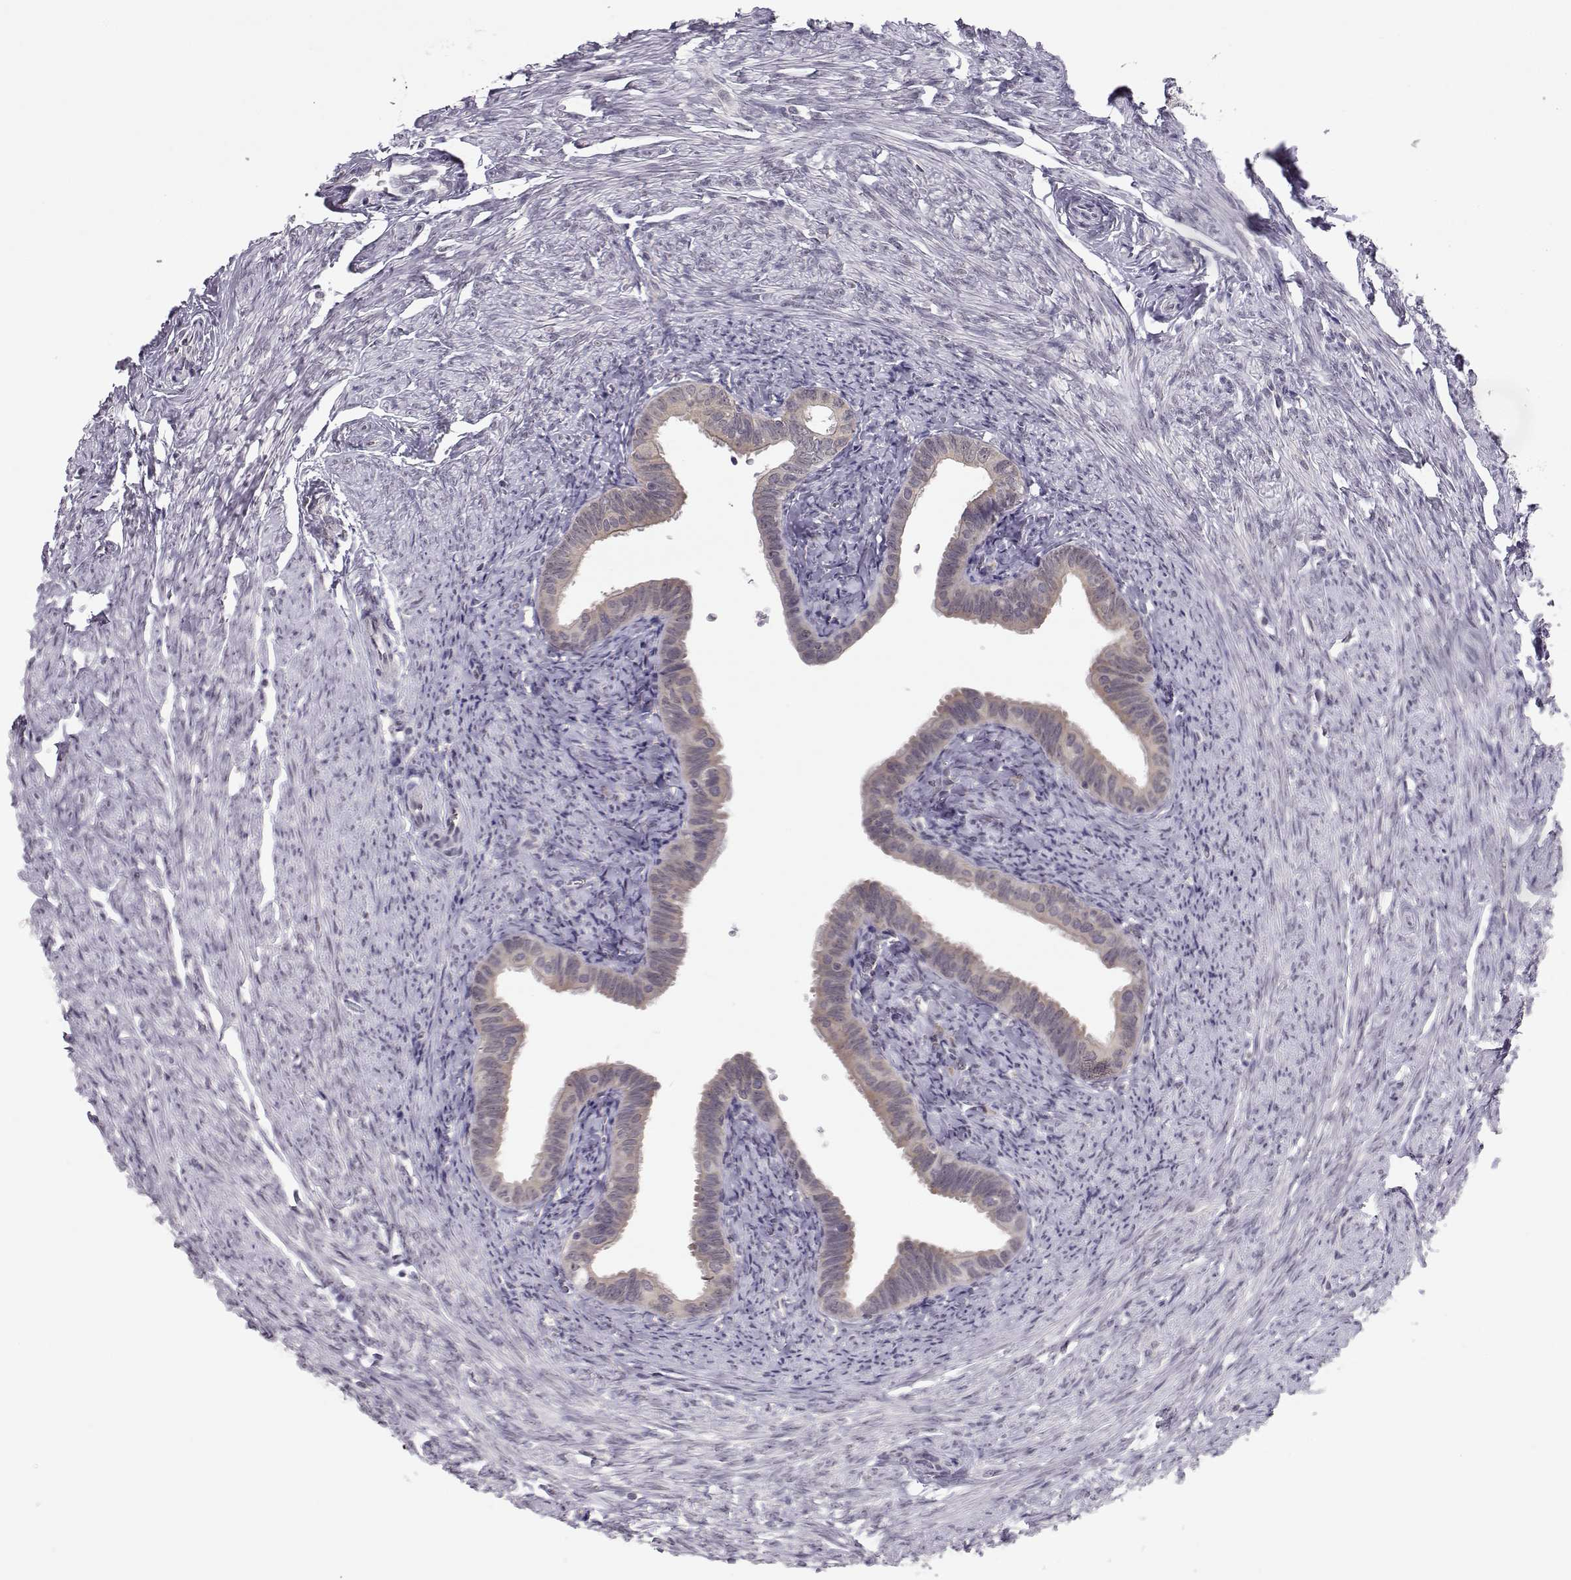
{"staining": {"intensity": "weak", "quantity": ">75%", "location": "cytoplasmic/membranous"}, "tissue": "fallopian tube", "cell_type": "Glandular cells", "image_type": "normal", "snomed": [{"axis": "morphology", "description": "Normal tissue, NOS"}, {"axis": "topography", "description": "Fallopian tube"}, {"axis": "topography", "description": "Ovary"}], "caption": "The histopathology image displays staining of unremarkable fallopian tube, revealing weak cytoplasmic/membranous protein positivity (brown color) within glandular cells. The protein is shown in brown color, while the nuclei are stained blue.", "gene": "KIF13B", "patient": {"sex": "female", "age": 57}}